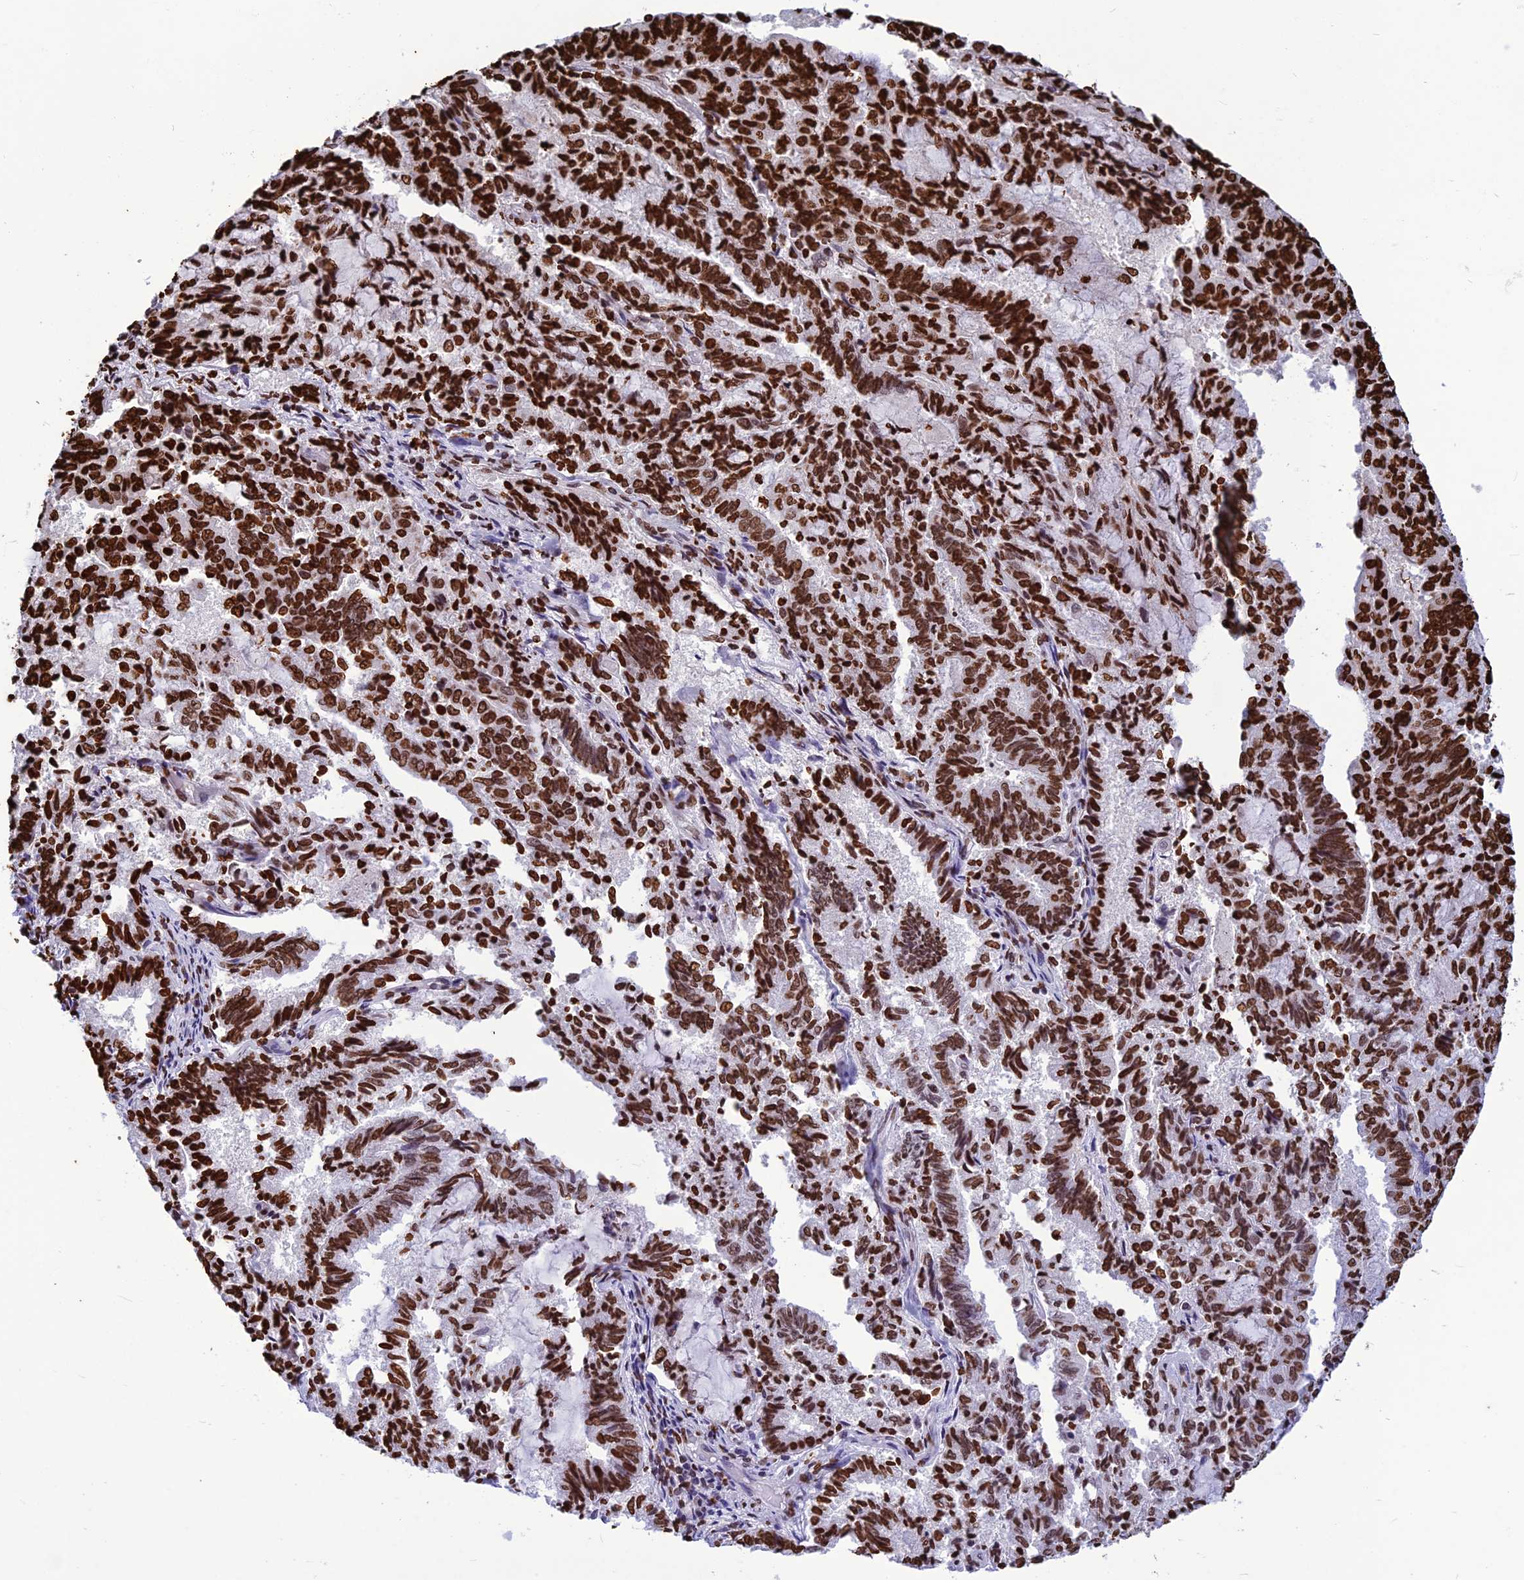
{"staining": {"intensity": "strong", "quantity": ">75%", "location": "nuclear"}, "tissue": "endometrial cancer", "cell_type": "Tumor cells", "image_type": "cancer", "snomed": [{"axis": "morphology", "description": "Adenocarcinoma, NOS"}, {"axis": "topography", "description": "Endometrium"}], "caption": "Immunohistochemical staining of endometrial cancer (adenocarcinoma) displays strong nuclear protein staining in about >75% of tumor cells. (DAB = brown stain, brightfield microscopy at high magnification).", "gene": "AKAP17A", "patient": {"sex": "female", "age": 80}}